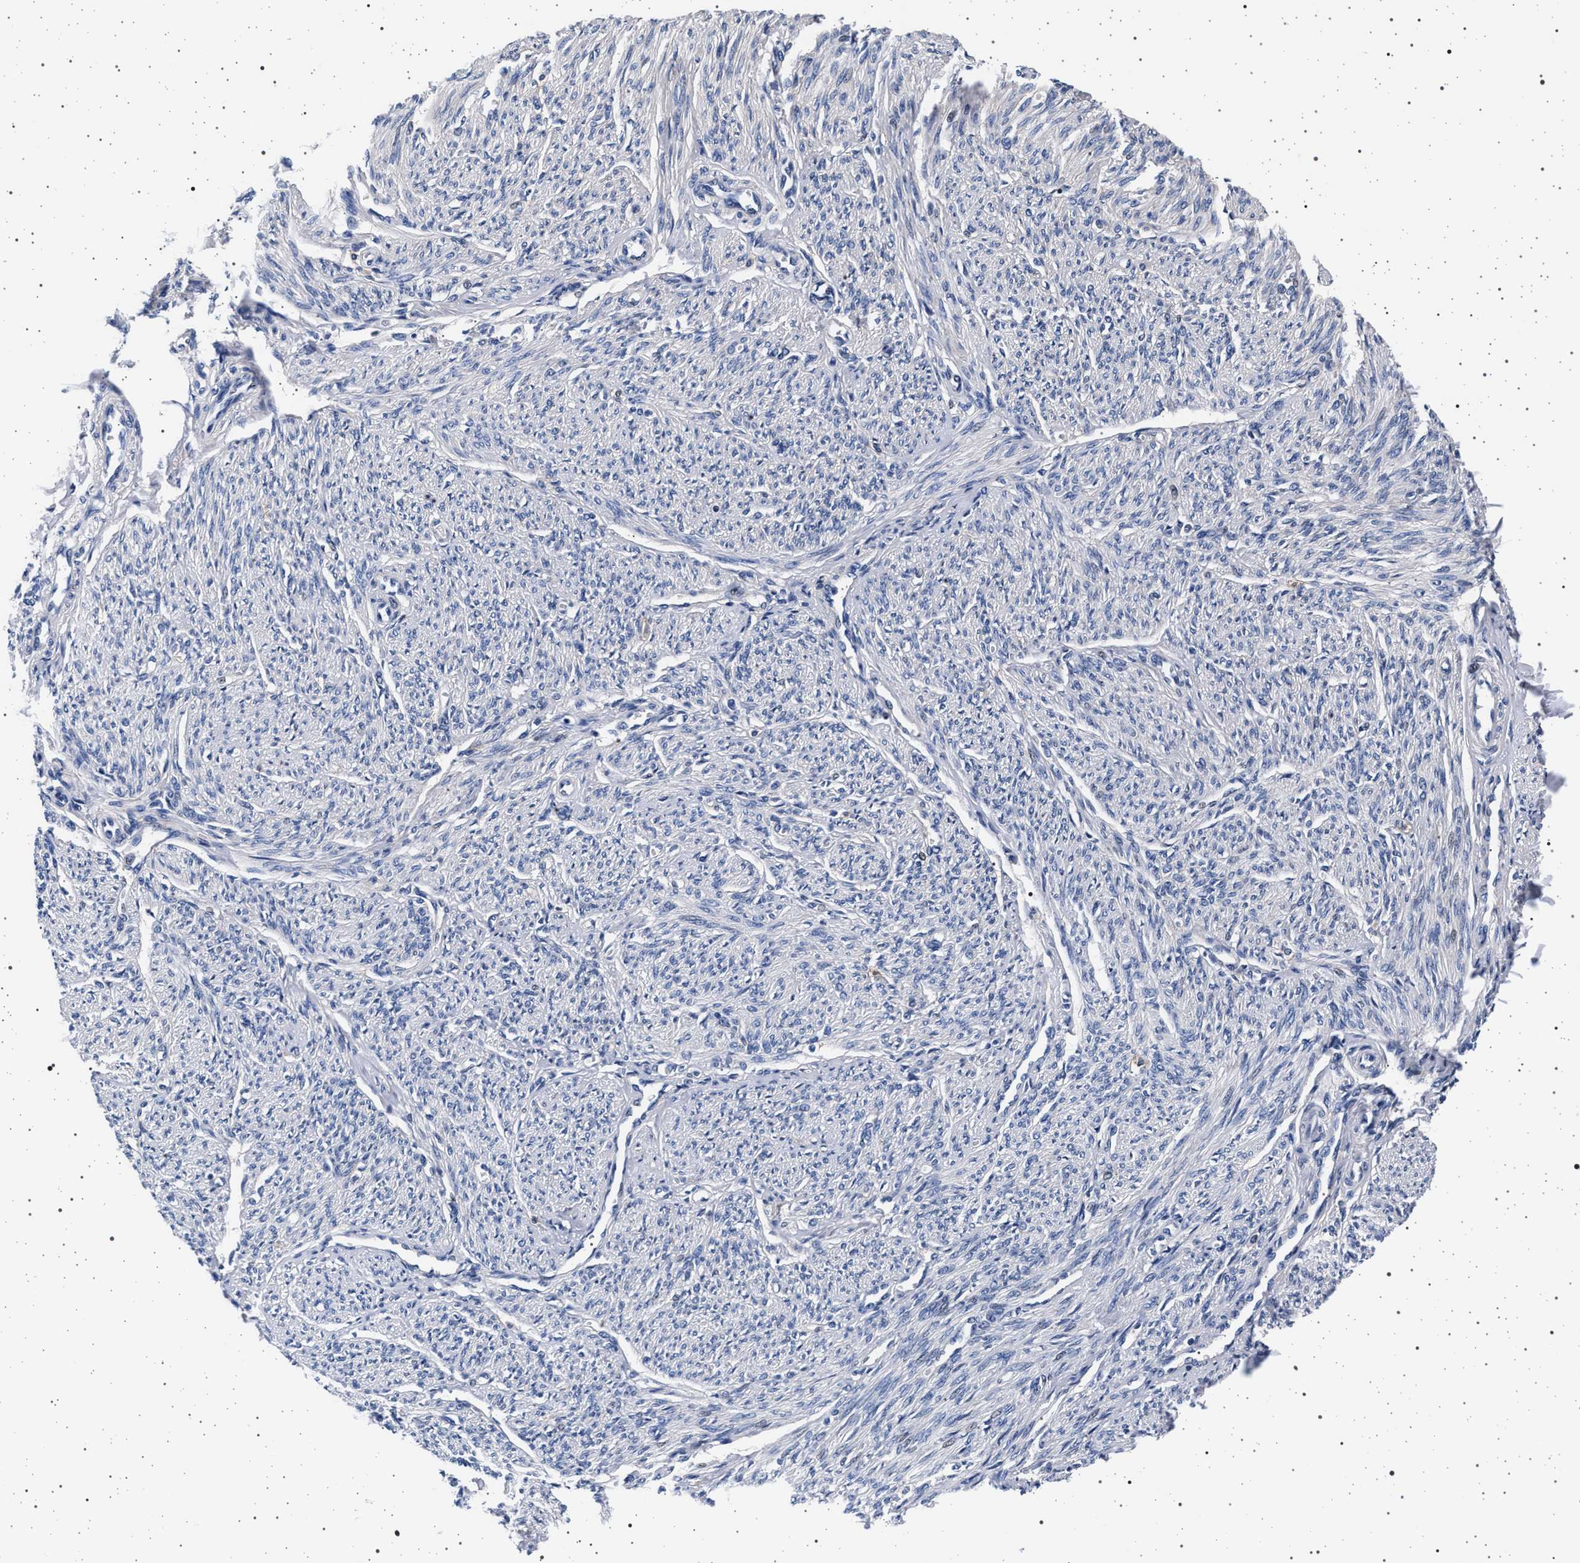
{"staining": {"intensity": "negative", "quantity": "none", "location": "none"}, "tissue": "smooth muscle", "cell_type": "Smooth muscle cells", "image_type": "normal", "snomed": [{"axis": "morphology", "description": "Normal tissue, NOS"}, {"axis": "topography", "description": "Smooth muscle"}], "caption": "Immunohistochemistry of normal human smooth muscle demonstrates no staining in smooth muscle cells.", "gene": "SLC9A1", "patient": {"sex": "female", "age": 65}}